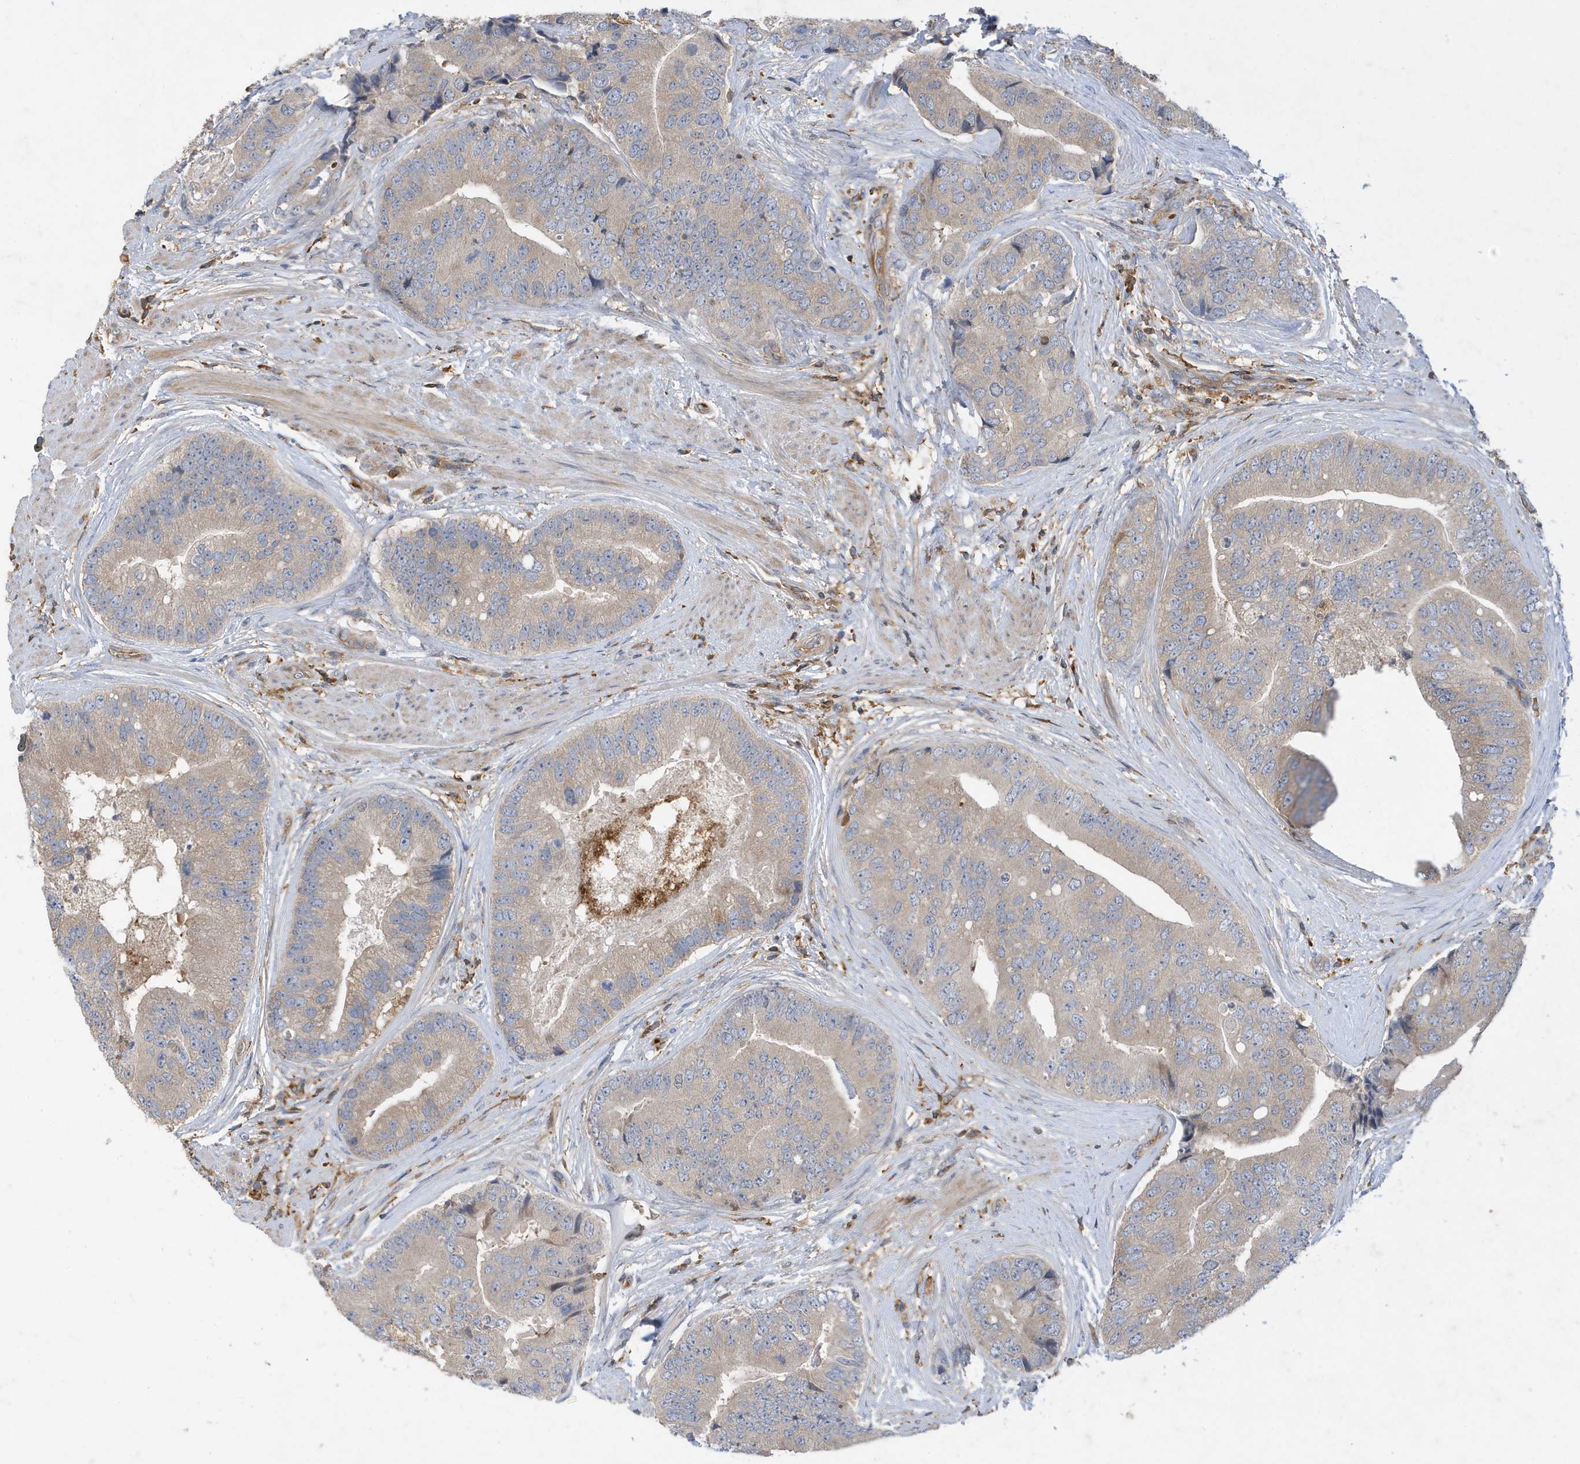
{"staining": {"intensity": "weak", "quantity": ">75%", "location": "cytoplasmic/membranous"}, "tissue": "prostate cancer", "cell_type": "Tumor cells", "image_type": "cancer", "snomed": [{"axis": "morphology", "description": "Adenocarcinoma, High grade"}, {"axis": "topography", "description": "Prostate"}], "caption": "IHC micrograph of neoplastic tissue: high-grade adenocarcinoma (prostate) stained using immunohistochemistry (IHC) displays low levels of weak protein expression localized specifically in the cytoplasmic/membranous of tumor cells, appearing as a cytoplasmic/membranous brown color.", "gene": "LAPTM4A", "patient": {"sex": "male", "age": 70}}